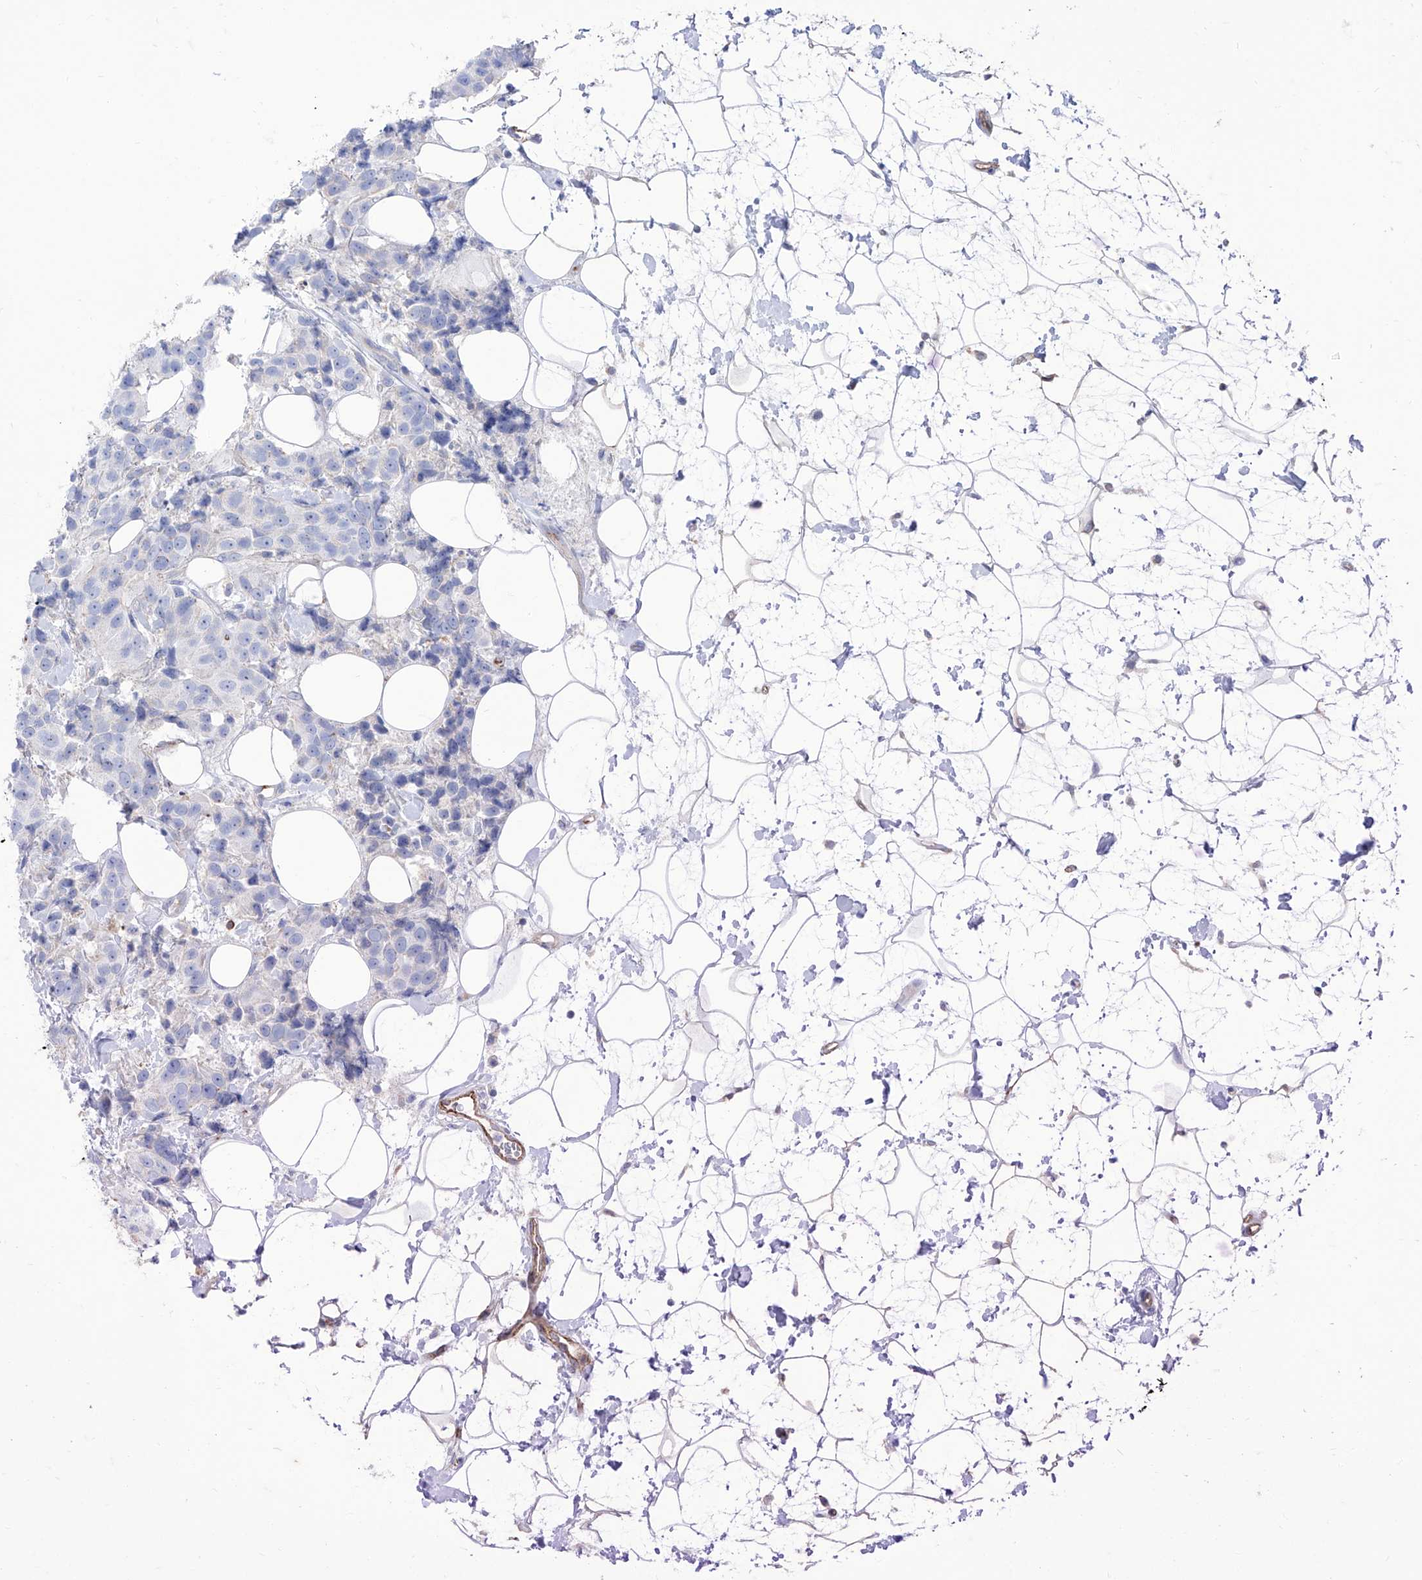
{"staining": {"intensity": "negative", "quantity": "none", "location": "none"}, "tissue": "breast cancer", "cell_type": "Tumor cells", "image_type": "cancer", "snomed": [{"axis": "morphology", "description": "Normal tissue, NOS"}, {"axis": "morphology", "description": "Duct carcinoma"}, {"axis": "topography", "description": "Breast"}], "caption": "Micrograph shows no protein staining in tumor cells of breast cancer tissue. (Stains: DAB (3,3'-diaminobenzidine) immunohistochemistry with hematoxylin counter stain, Microscopy: brightfield microscopy at high magnification).", "gene": "C1orf74", "patient": {"sex": "female", "age": 39}}